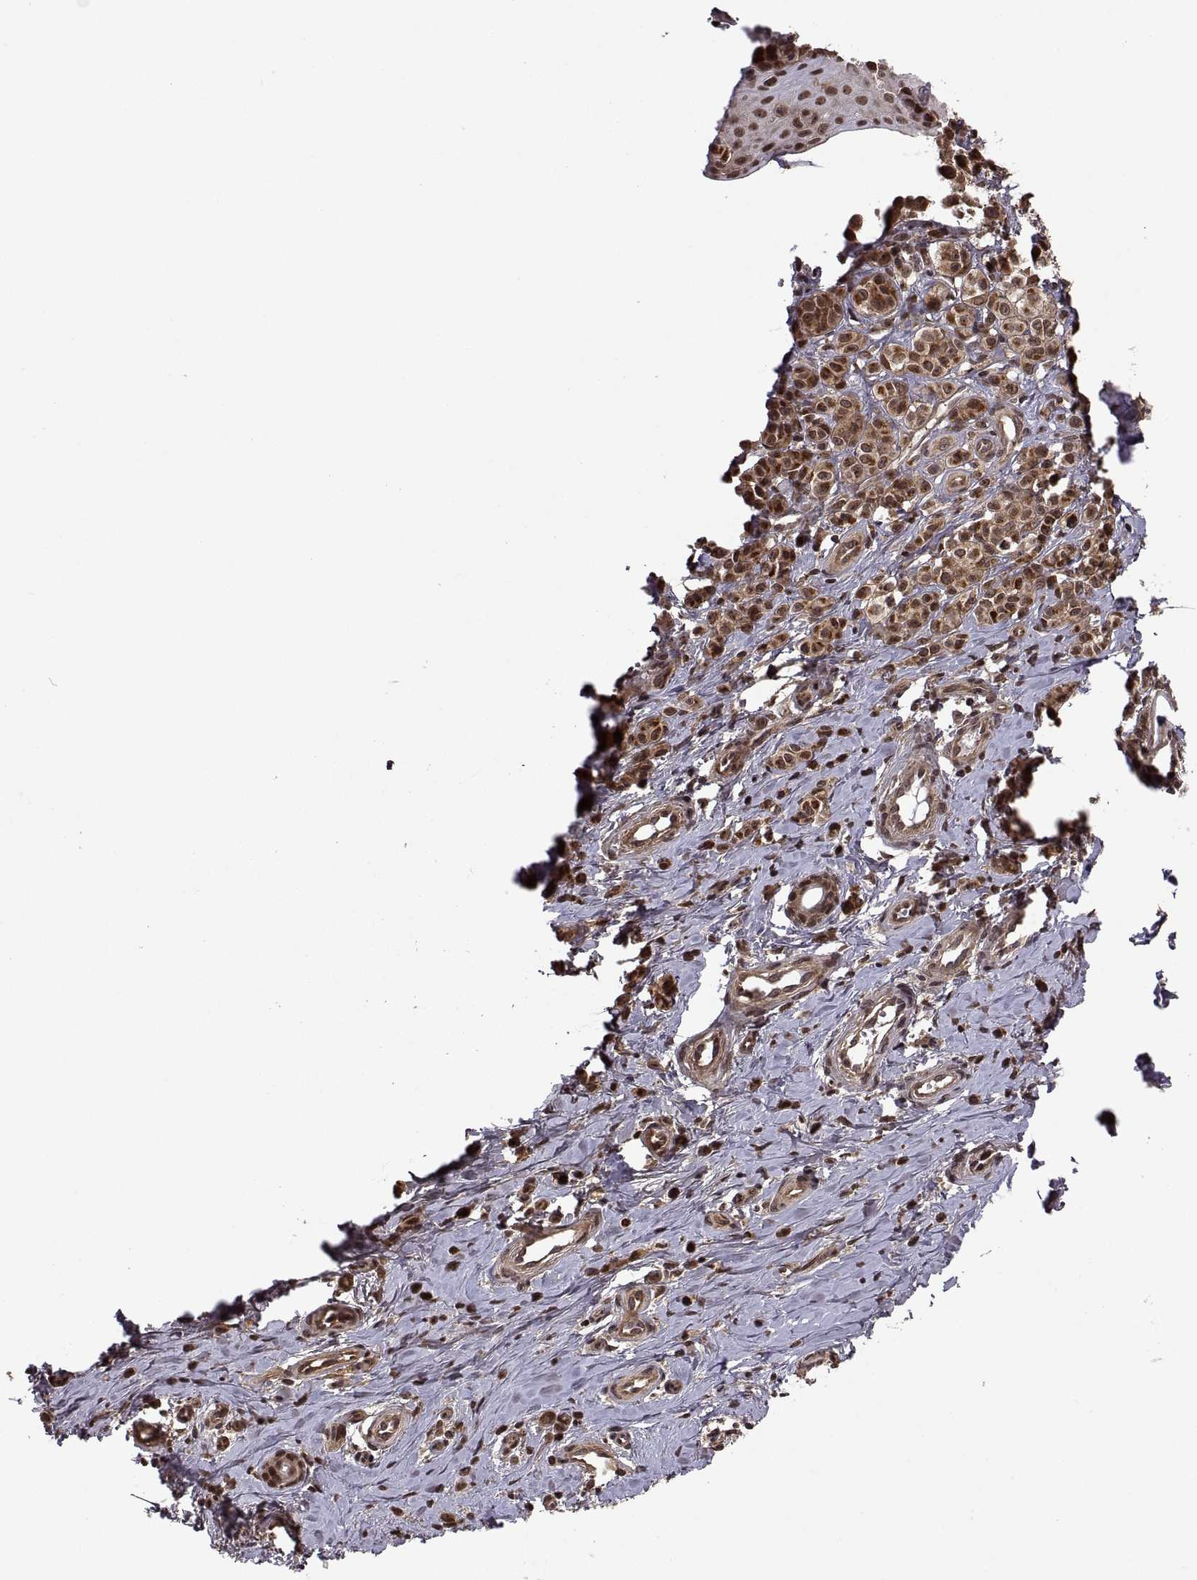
{"staining": {"intensity": "moderate", "quantity": ">75%", "location": "cytoplasmic/membranous,nuclear"}, "tissue": "melanoma", "cell_type": "Tumor cells", "image_type": "cancer", "snomed": [{"axis": "morphology", "description": "Malignant melanoma, NOS"}, {"axis": "topography", "description": "Skin"}], "caption": "The micrograph demonstrates a brown stain indicating the presence of a protein in the cytoplasmic/membranous and nuclear of tumor cells in melanoma.", "gene": "ZNRF2", "patient": {"sex": "female", "age": 76}}